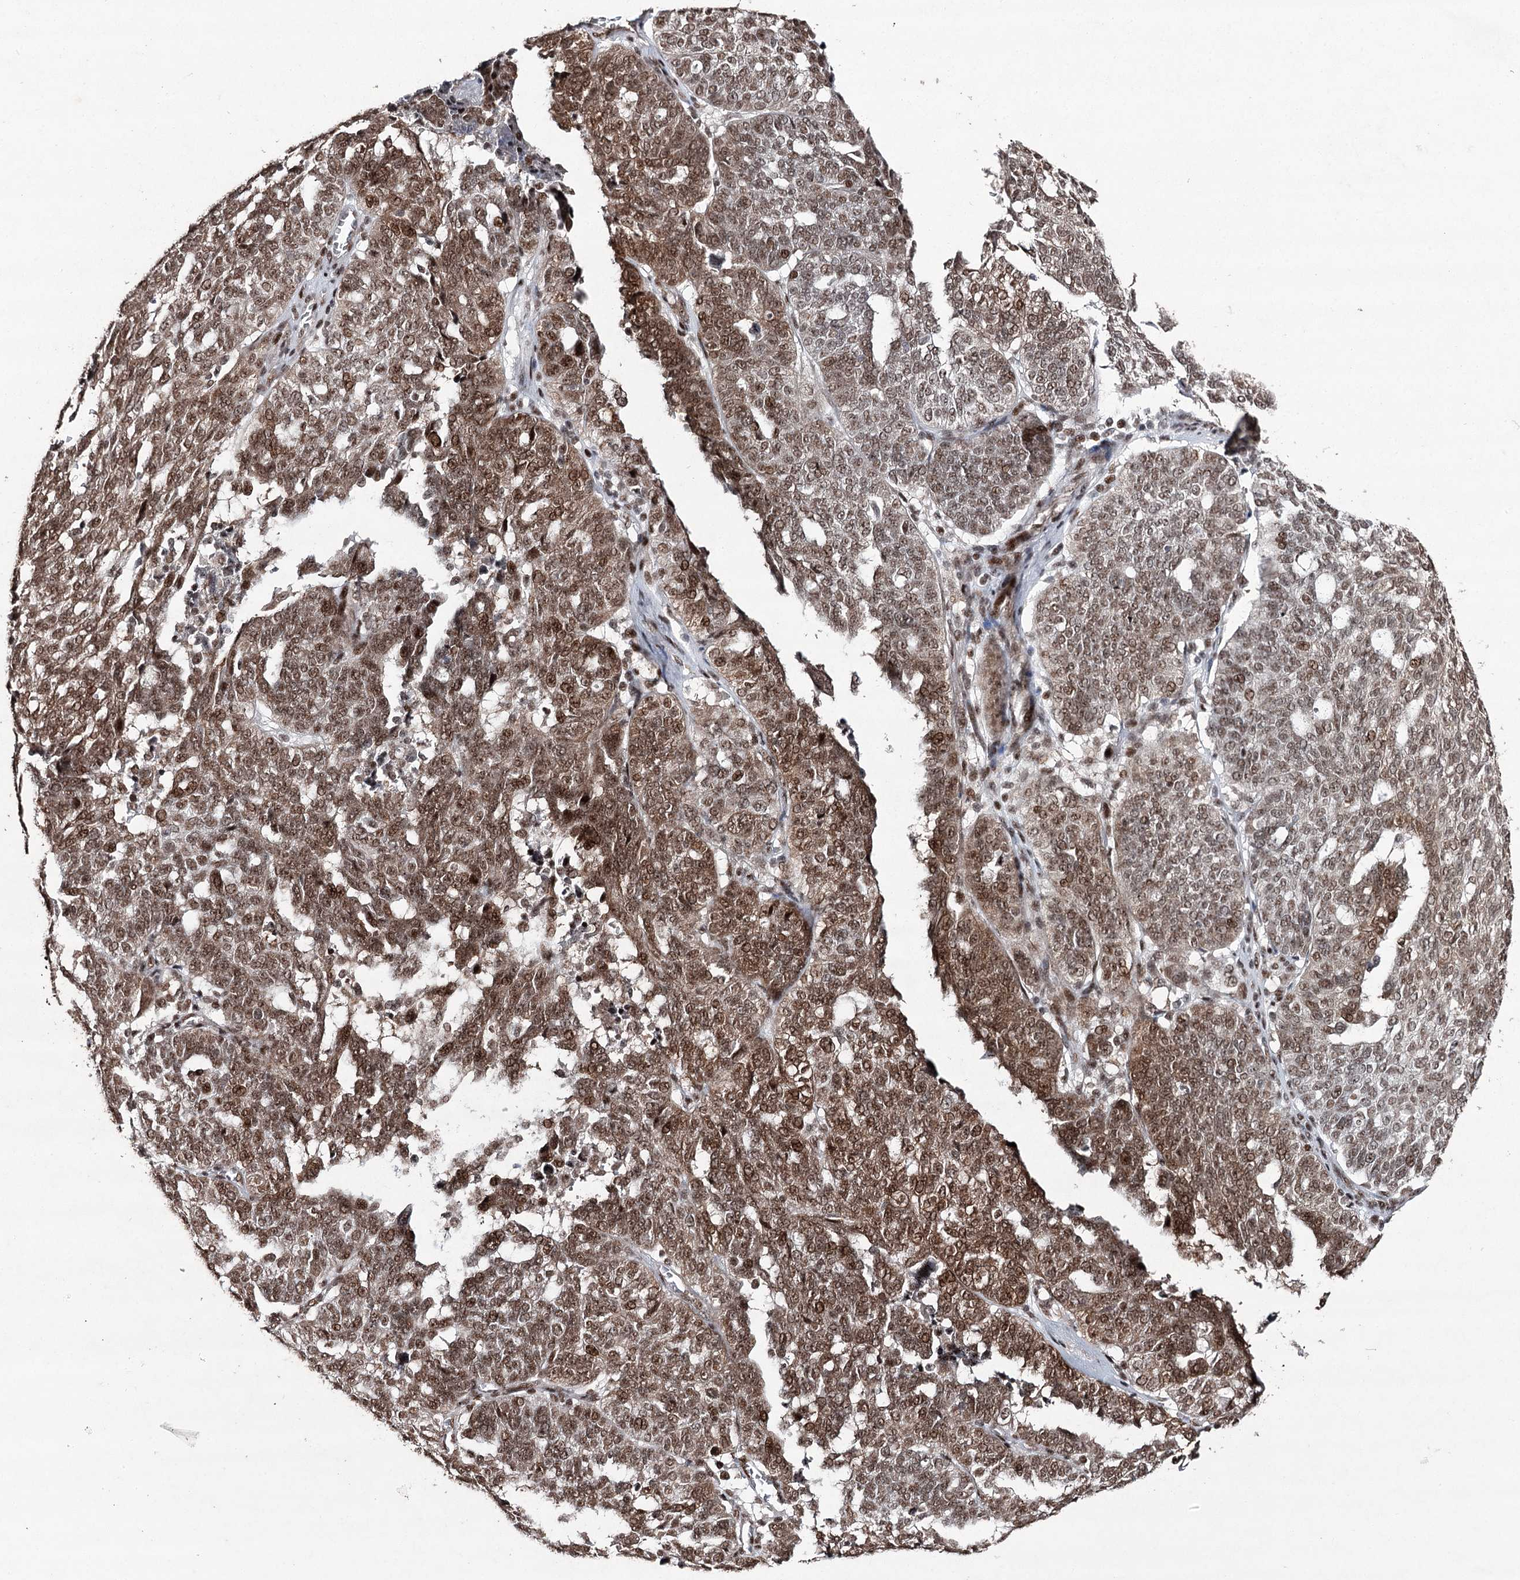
{"staining": {"intensity": "strong", "quantity": ">75%", "location": "nuclear"}, "tissue": "ovarian cancer", "cell_type": "Tumor cells", "image_type": "cancer", "snomed": [{"axis": "morphology", "description": "Cystadenocarcinoma, serous, NOS"}, {"axis": "topography", "description": "Ovary"}], "caption": "Protein staining by immunohistochemistry displays strong nuclear staining in approximately >75% of tumor cells in ovarian serous cystadenocarcinoma.", "gene": "PDCD4", "patient": {"sex": "female", "age": 59}}